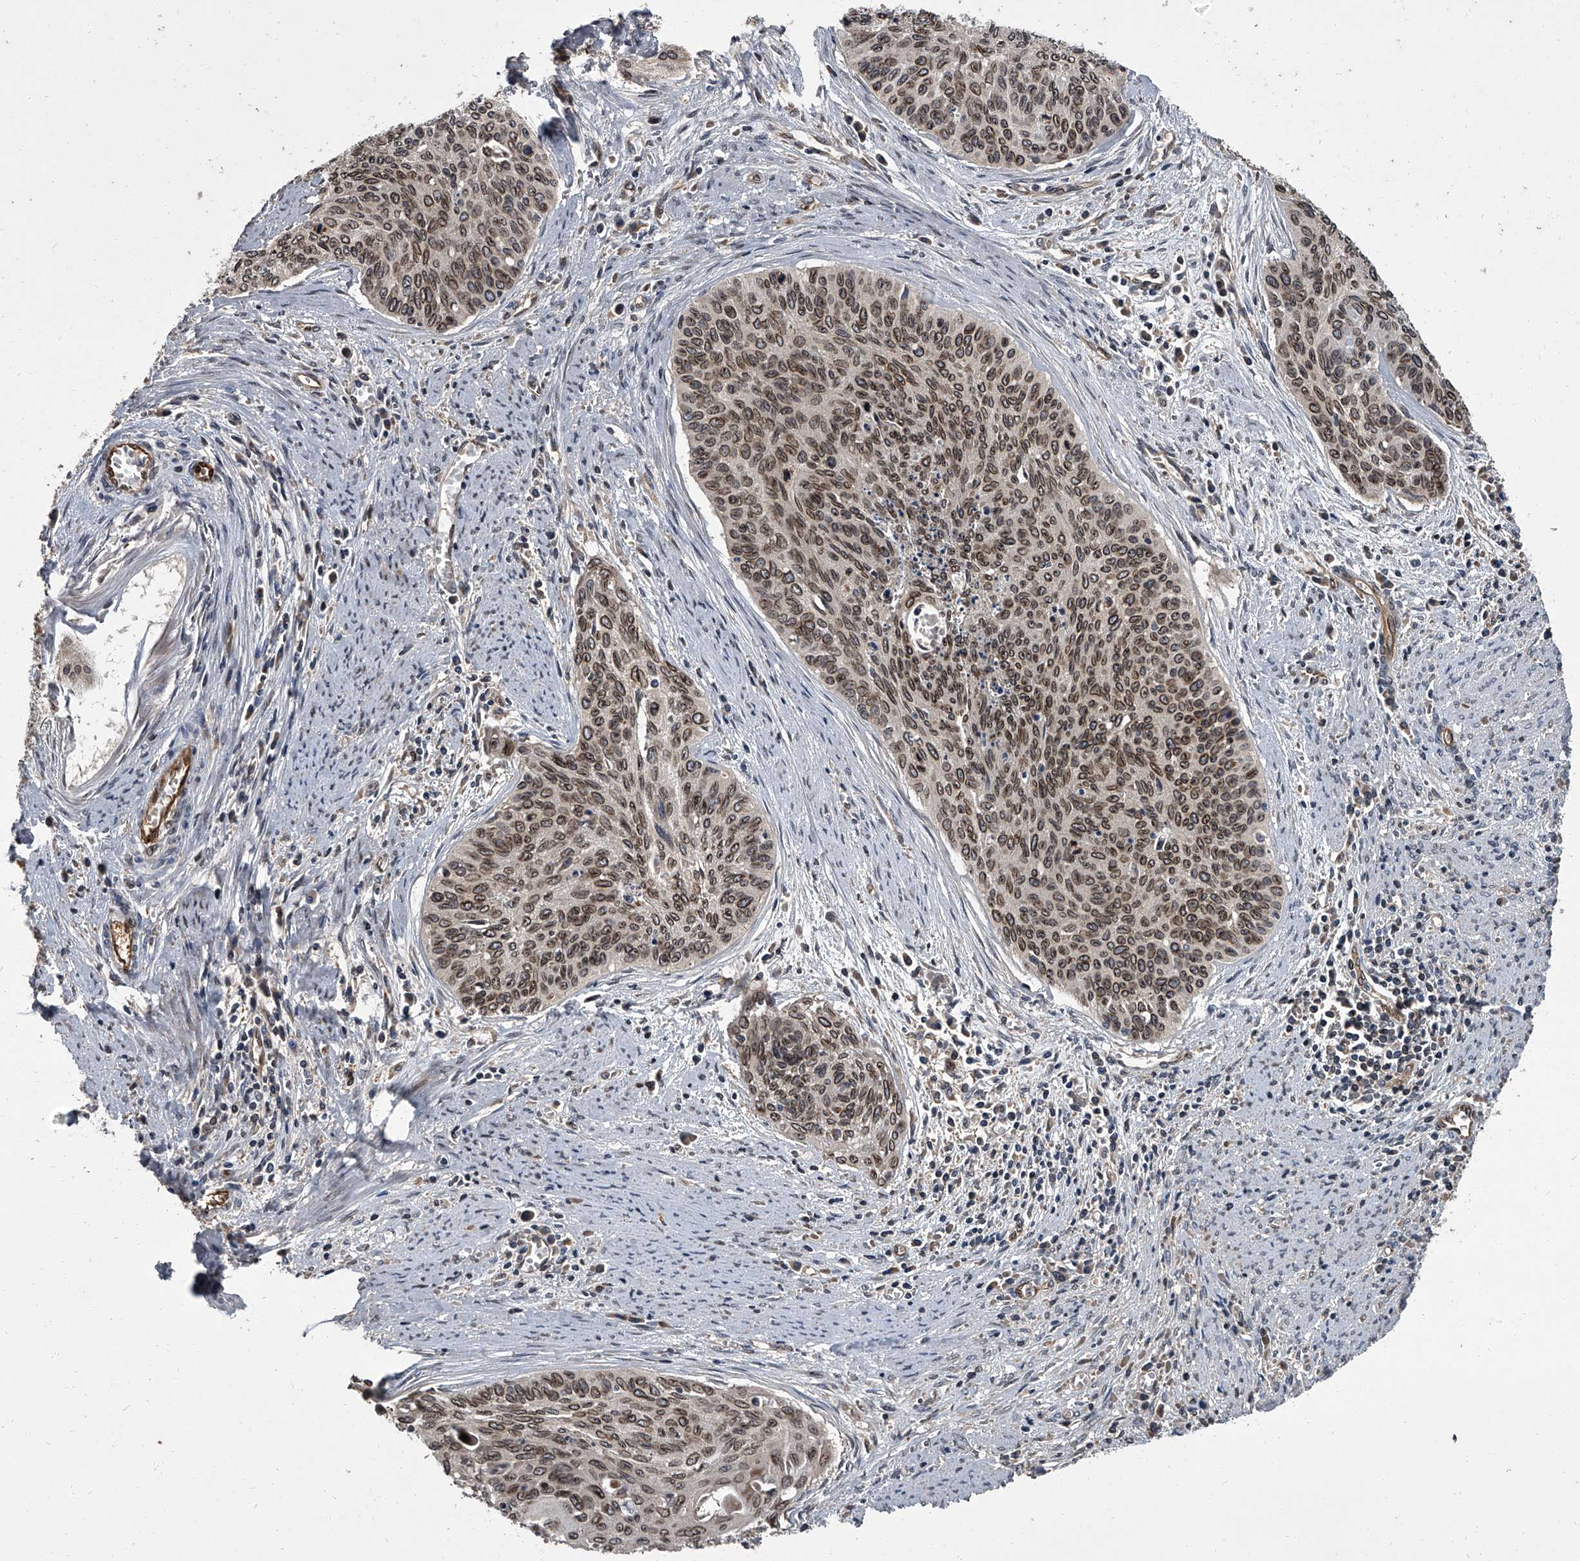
{"staining": {"intensity": "moderate", "quantity": ">75%", "location": "cytoplasmic/membranous,nuclear"}, "tissue": "cervical cancer", "cell_type": "Tumor cells", "image_type": "cancer", "snomed": [{"axis": "morphology", "description": "Squamous cell carcinoma, NOS"}, {"axis": "topography", "description": "Cervix"}], "caption": "Immunohistochemistry (IHC) photomicrograph of cervical cancer (squamous cell carcinoma) stained for a protein (brown), which demonstrates medium levels of moderate cytoplasmic/membranous and nuclear staining in approximately >75% of tumor cells.", "gene": "LRRC8C", "patient": {"sex": "female", "age": 55}}